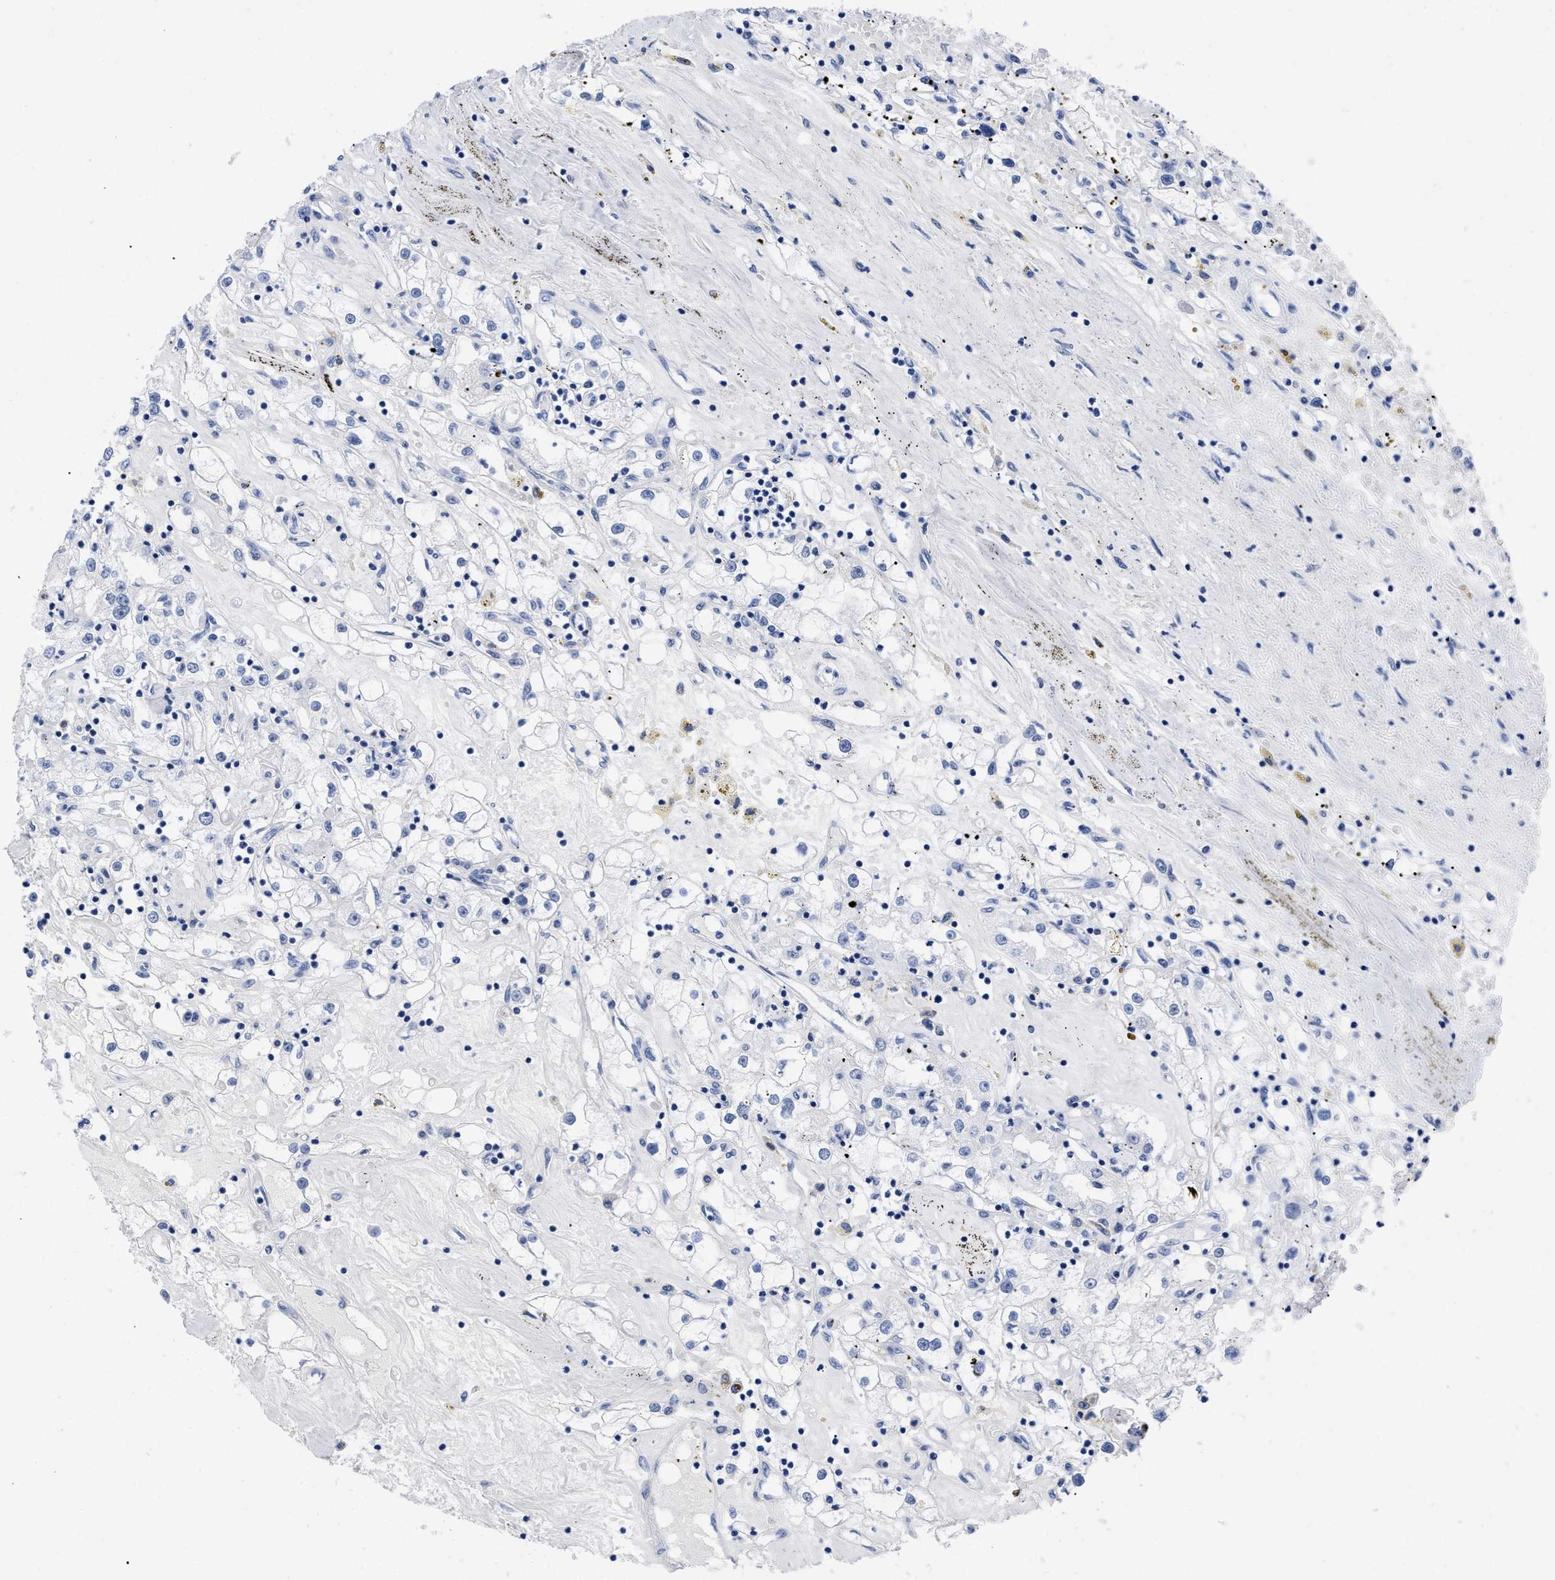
{"staining": {"intensity": "negative", "quantity": "none", "location": "none"}, "tissue": "renal cancer", "cell_type": "Tumor cells", "image_type": "cancer", "snomed": [{"axis": "morphology", "description": "Adenocarcinoma, NOS"}, {"axis": "topography", "description": "Kidney"}], "caption": "A high-resolution image shows immunohistochemistry staining of adenocarcinoma (renal), which shows no significant staining in tumor cells.", "gene": "TREML1", "patient": {"sex": "male", "age": 56}}